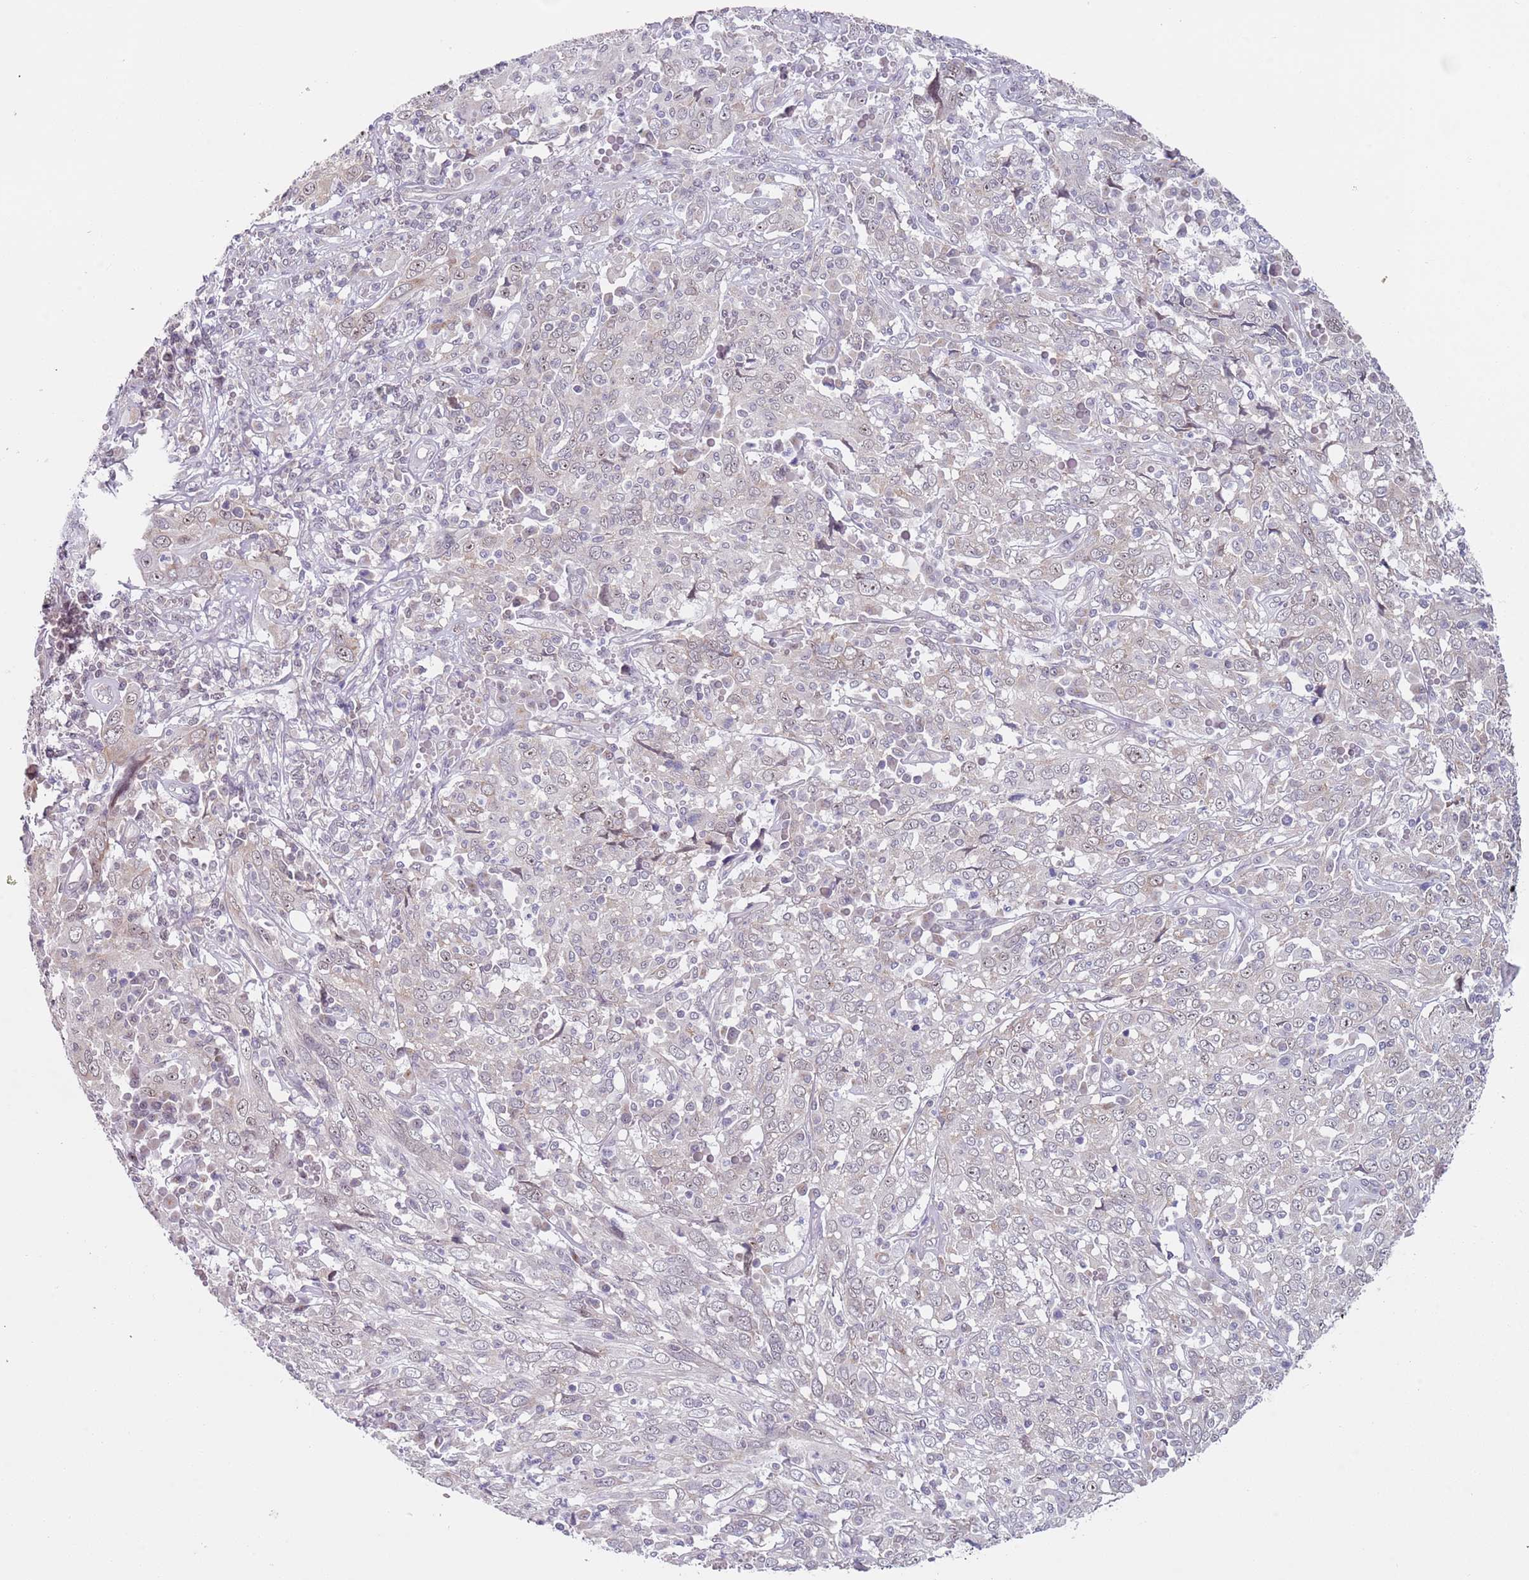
{"staining": {"intensity": "weak", "quantity": "<25%", "location": "nuclear"}, "tissue": "cervical cancer", "cell_type": "Tumor cells", "image_type": "cancer", "snomed": [{"axis": "morphology", "description": "Squamous cell carcinoma, NOS"}, {"axis": "topography", "description": "Cervix"}], "caption": "Tumor cells are negative for protein expression in human cervical squamous cell carcinoma.", "gene": "SLC25A32", "patient": {"sex": "female", "age": 46}}